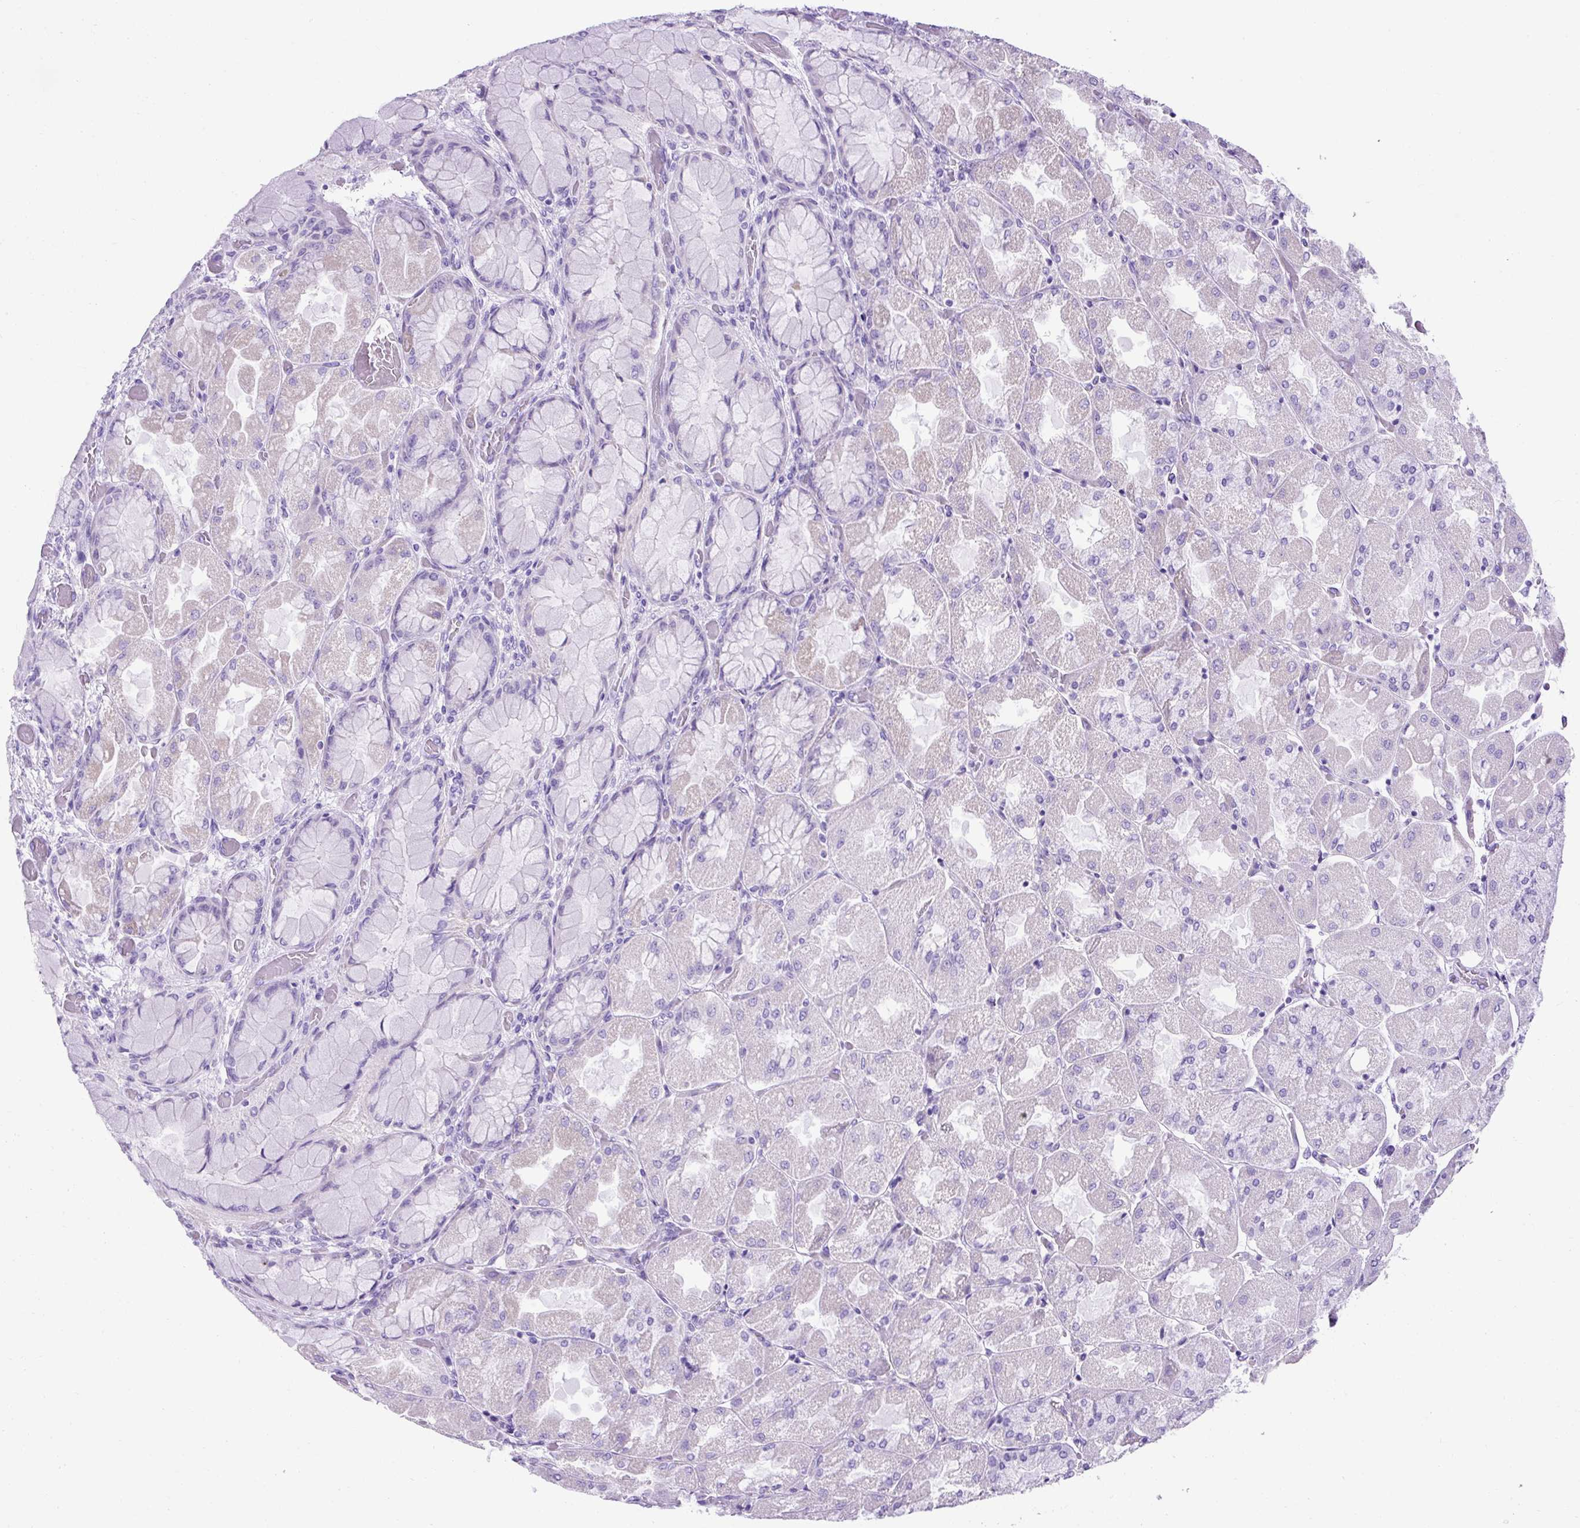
{"staining": {"intensity": "negative", "quantity": "none", "location": "none"}, "tissue": "stomach", "cell_type": "Glandular cells", "image_type": "normal", "snomed": [{"axis": "morphology", "description": "Normal tissue, NOS"}, {"axis": "topography", "description": "Stomach"}], "caption": "Glandular cells are negative for protein expression in benign human stomach. (Immunohistochemistry (ihc), brightfield microscopy, high magnification).", "gene": "KRT12", "patient": {"sex": "female", "age": 61}}